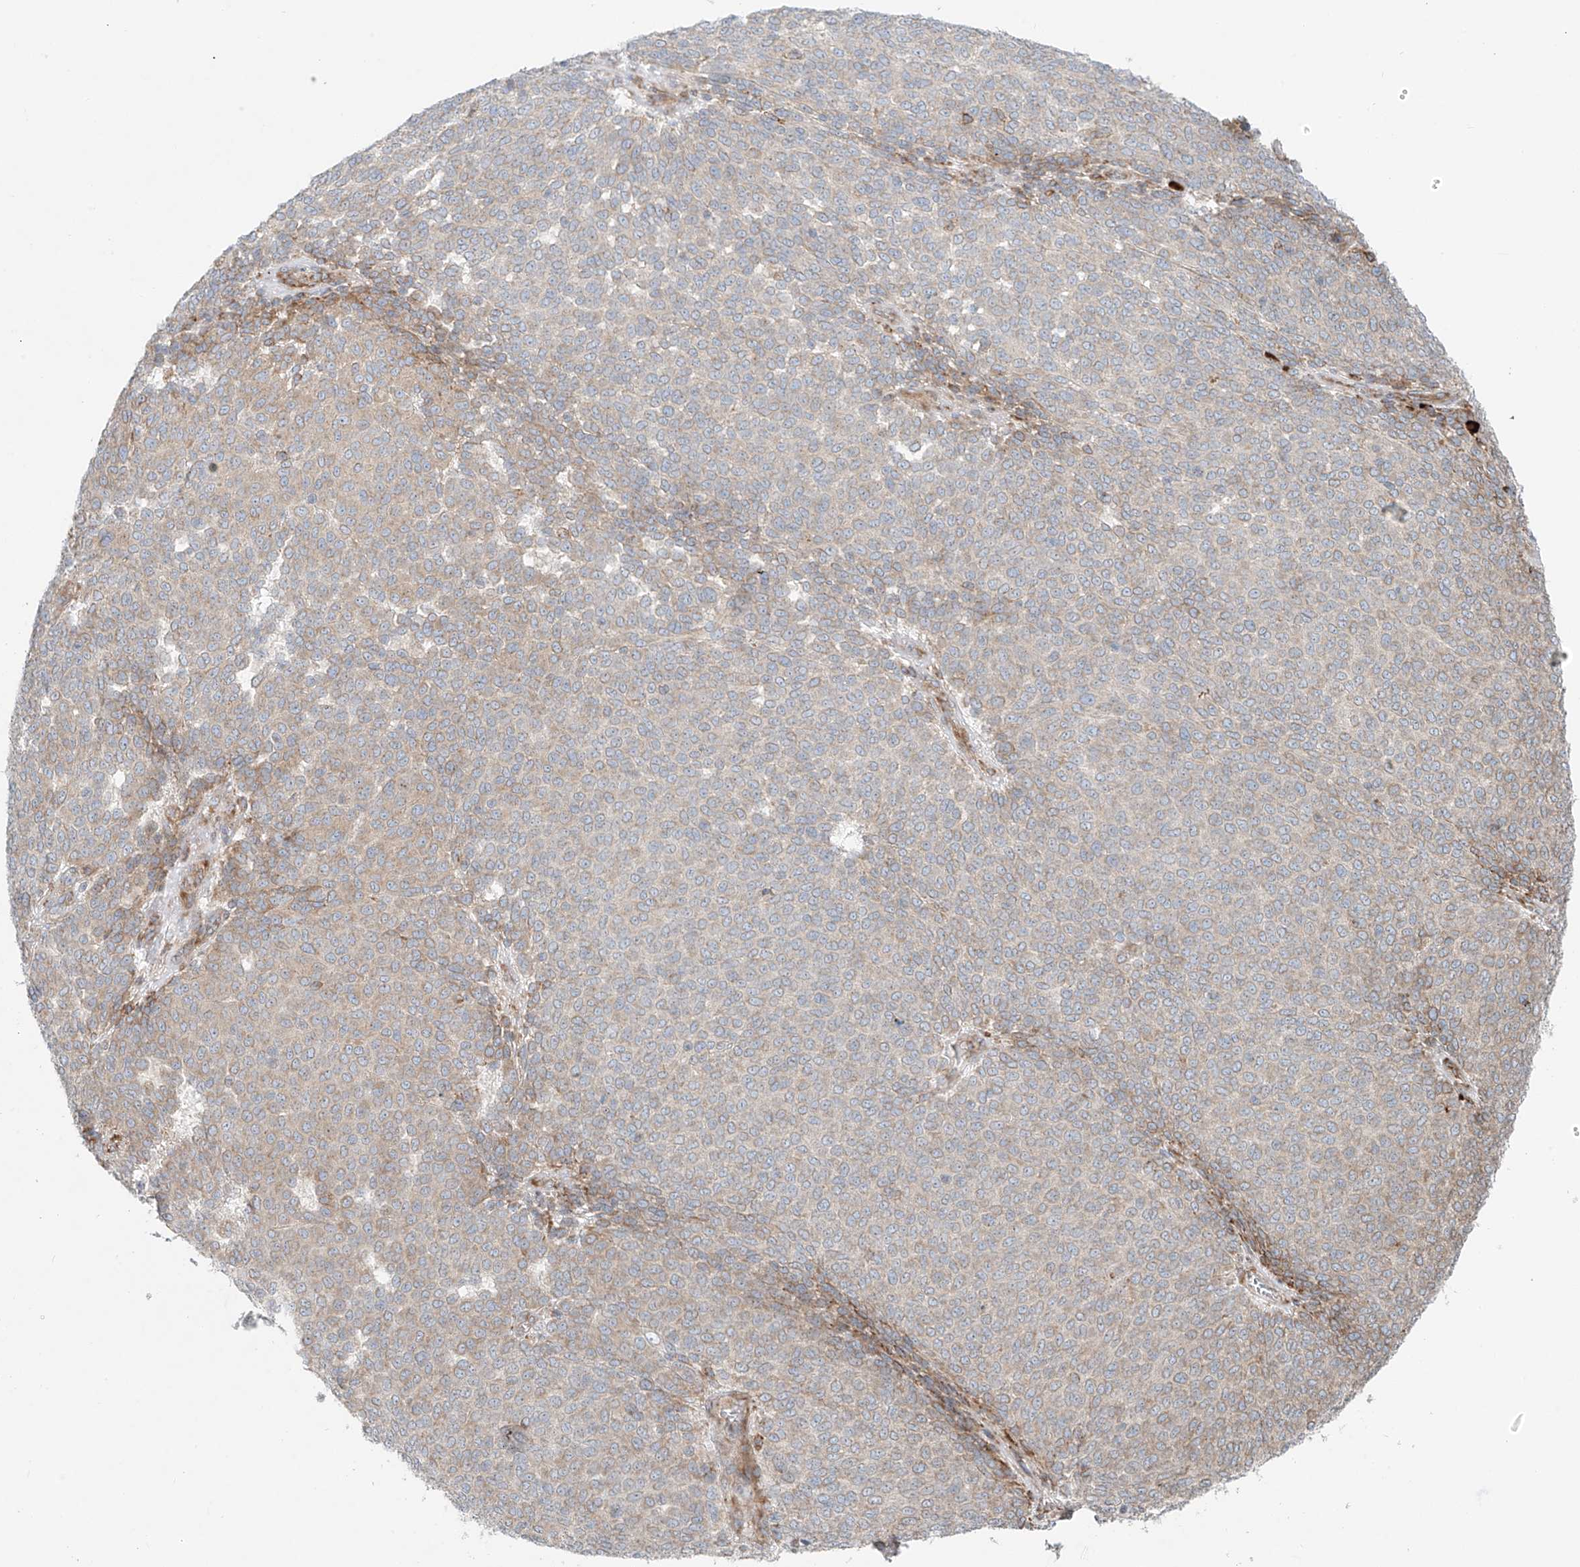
{"staining": {"intensity": "weak", "quantity": "25%-75%", "location": "cytoplasmic/membranous"}, "tissue": "melanoma", "cell_type": "Tumor cells", "image_type": "cancer", "snomed": [{"axis": "morphology", "description": "Malignant melanoma, NOS"}, {"axis": "topography", "description": "Skin"}], "caption": "High-magnification brightfield microscopy of melanoma stained with DAB (3,3'-diaminobenzidine) (brown) and counterstained with hematoxylin (blue). tumor cells exhibit weak cytoplasmic/membranous staining is appreciated in approximately25%-75% of cells. (DAB (3,3'-diaminobenzidine) IHC with brightfield microscopy, high magnification).", "gene": "EIPR1", "patient": {"sex": "male", "age": 49}}